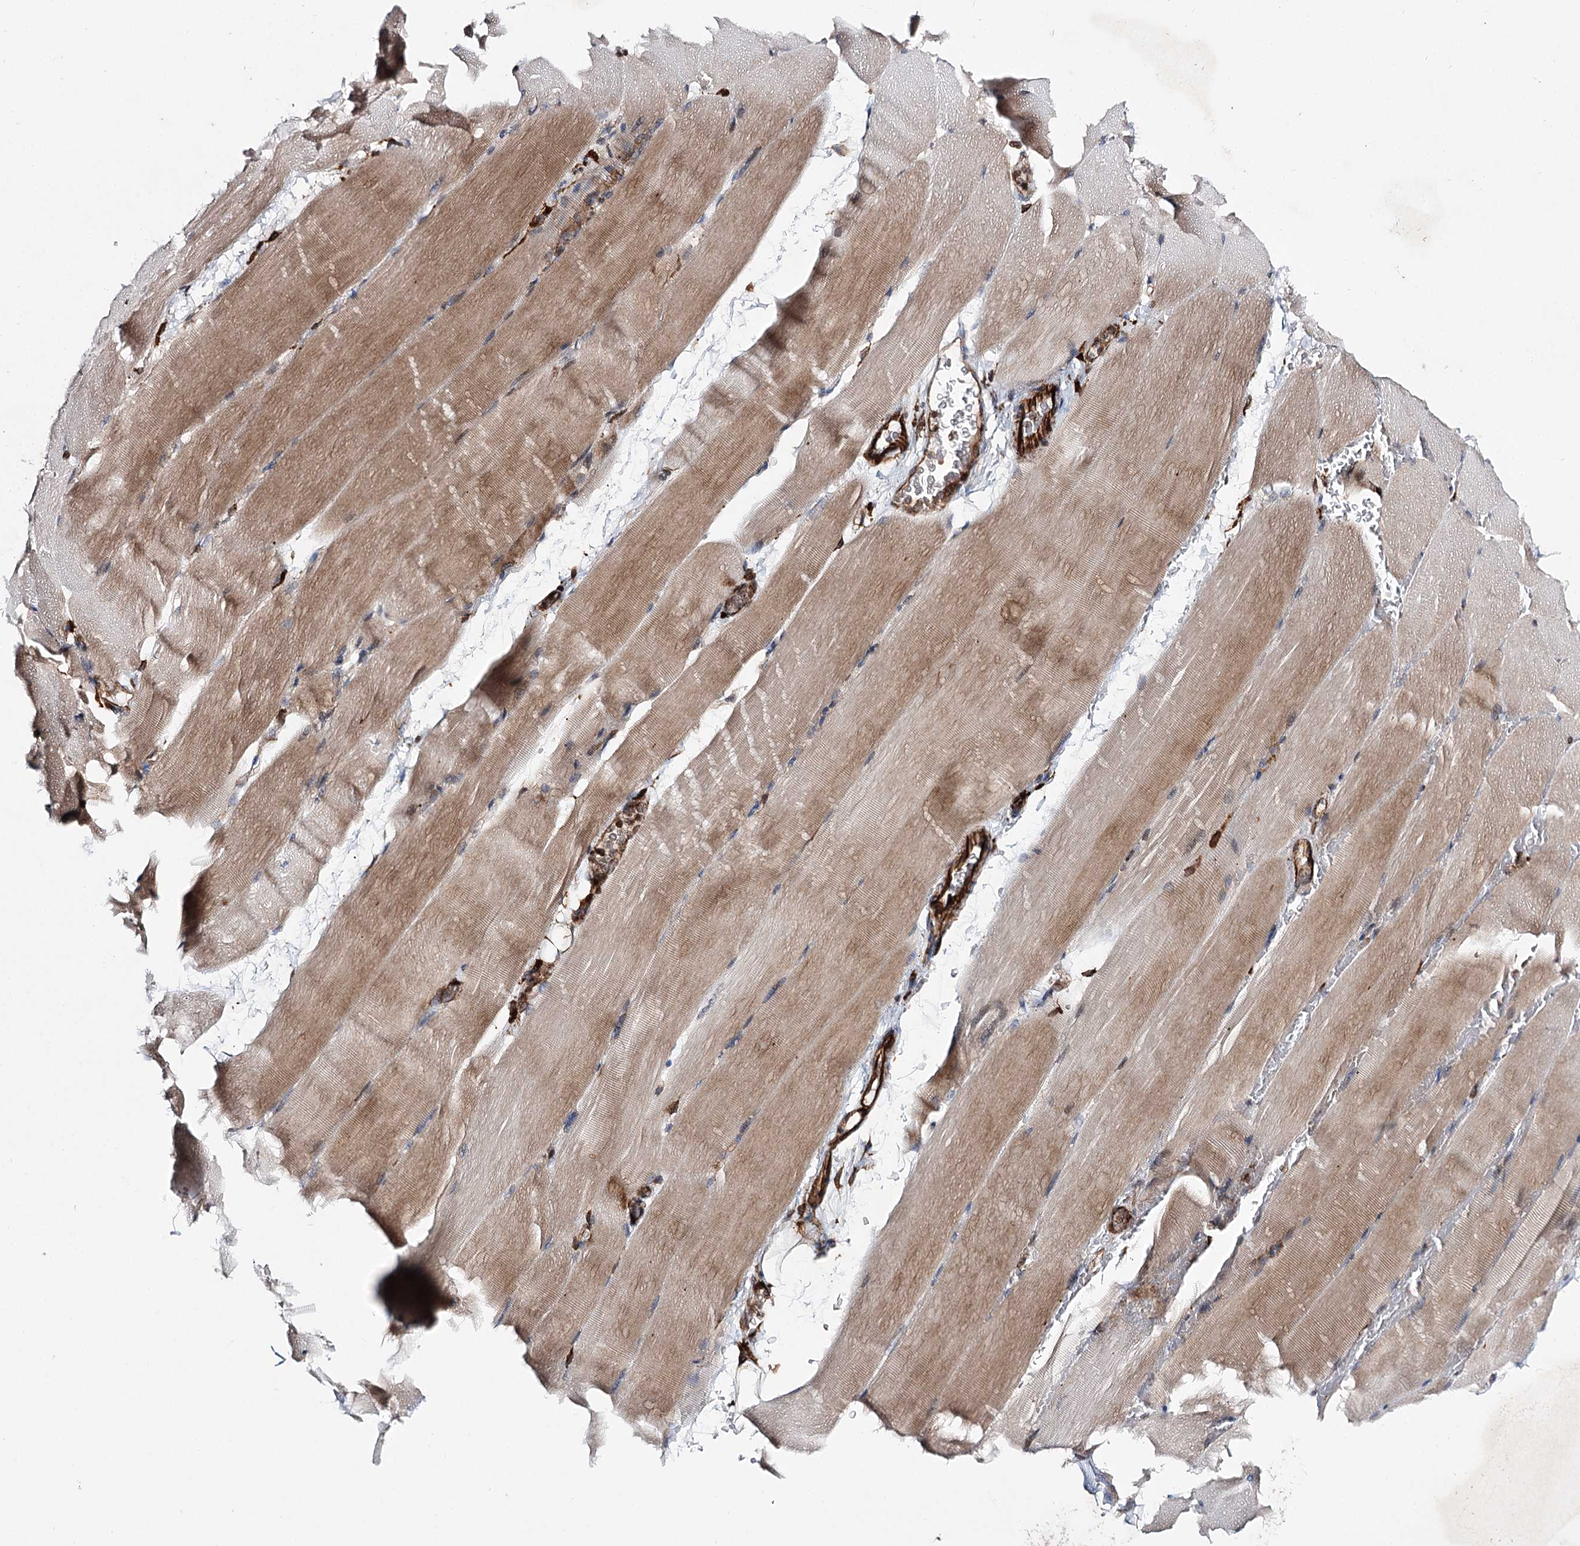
{"staining": {"intensity": "weak", "quantity": "25%-75%", "location": "cytoplasmic/membranous"}, "tissue": "skeletal muscle", "cell_type": "Myocytes", "image_type": "normal", "snomed": [{"axis": "morphology", "description": "Normal tissue, NOS"}, {"axis": "topography", "description": "Skeletal muscle"}, {"axis": "topography", "description": "Parathyroid gland"}], "caption": "Protein staining of unremarkable skeletal muscle reveals weak cytoplasmic/membranous staining in about 25%-75% of myocytes. Using DAB (brown) and hematoxylin (blue) stains, captured at high magnification using brightfield microscopy.", "gene": "DPEP2", "patient": {"sex": "female", "age": 37}}